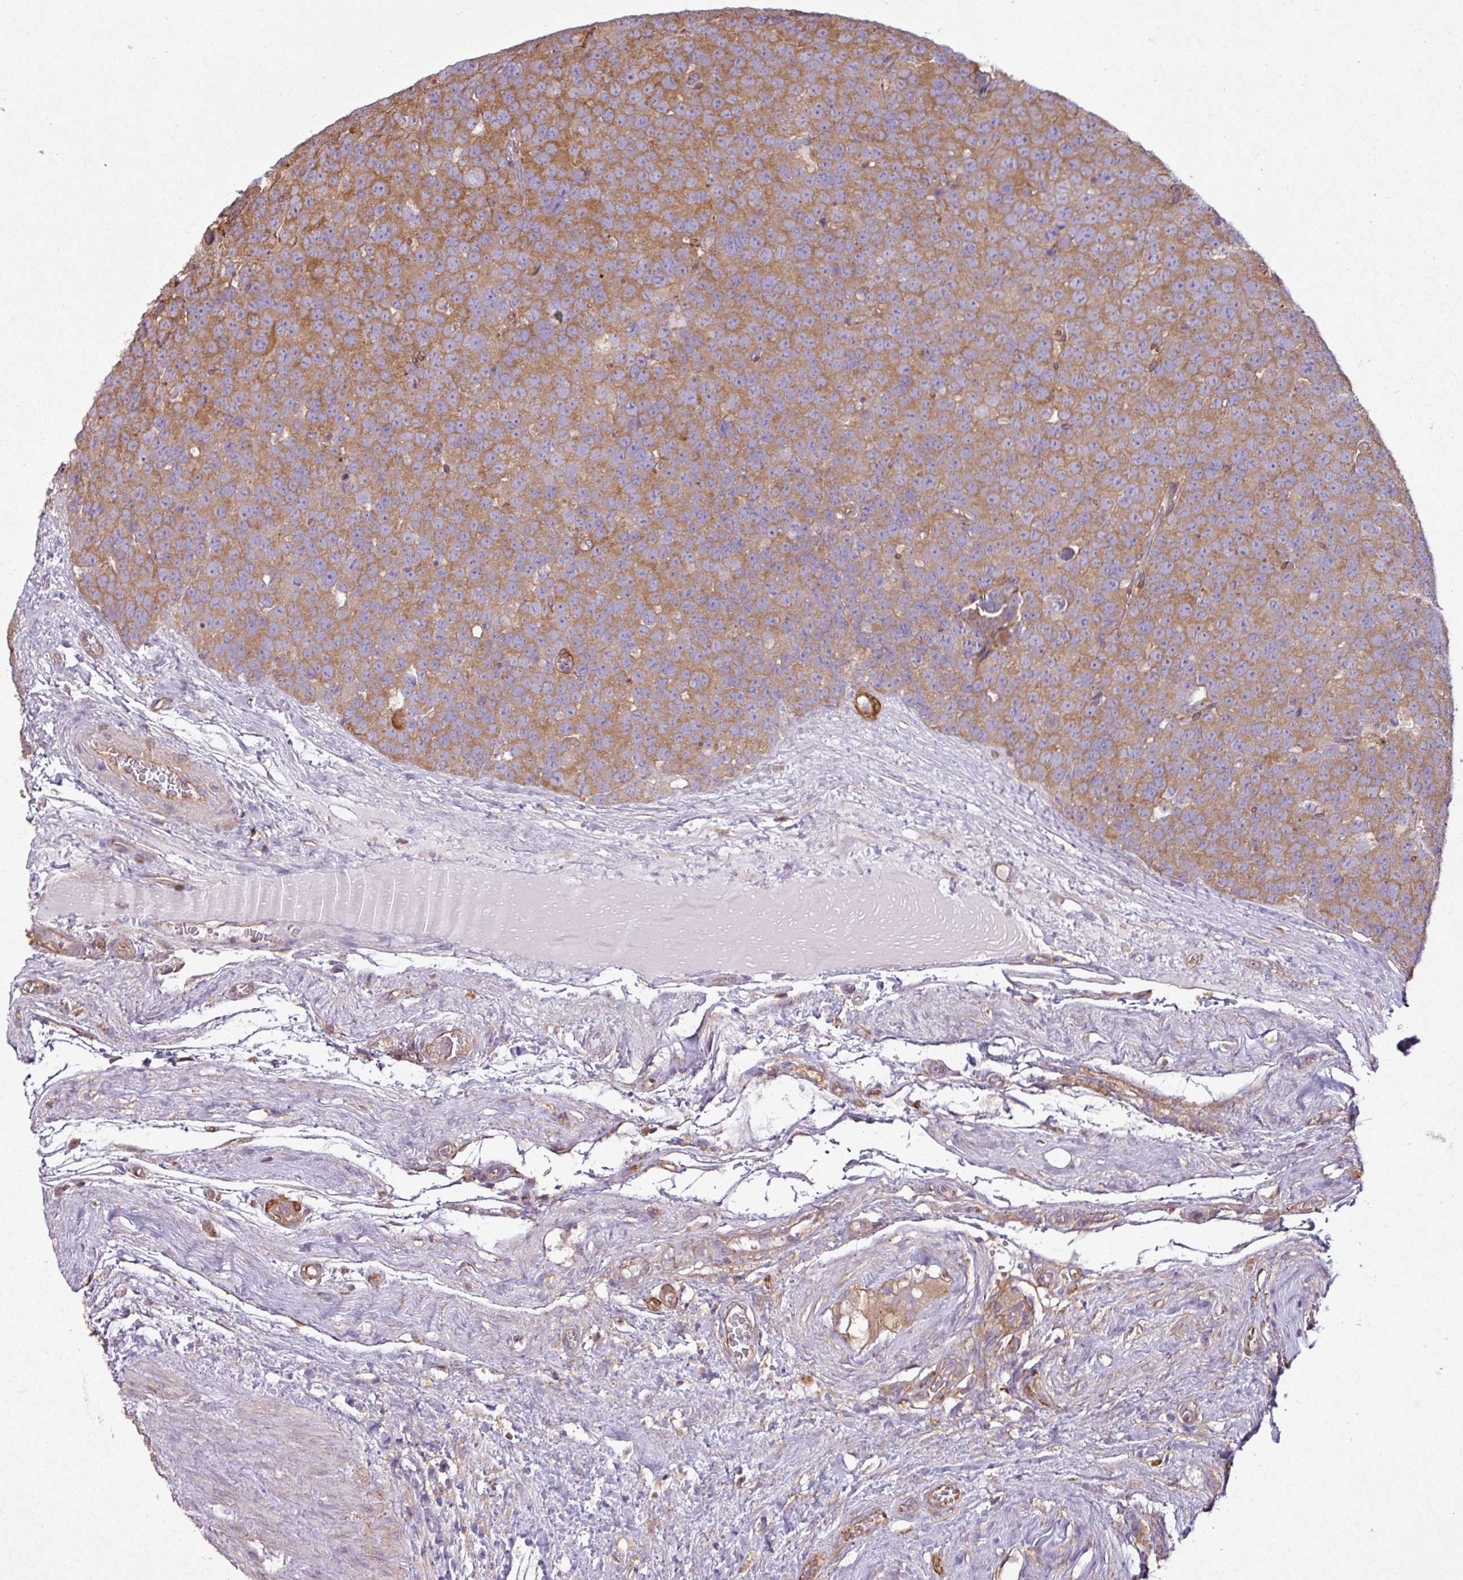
{"staining": {"intensity": "moderate", "quantity": ">75%", "location": "cytoplasmic/membranous"}, "tissue": "testis cancer", "cell_type": "Tumor cells", "image_type": "cancer", "snomed": [{"axis": "morphology", "description": "Seminoma, NOS"}, {"axis": "topography", "description": "Testis"}], "caption": "DAB immunohistochemical staining of seminoma (testis) exhibits moderate cytoplasmic/membranous protein expression in about >75% of tumor cells.", "gene": "PACSIN2", "patient": {"sex": "male", "age": 71}}